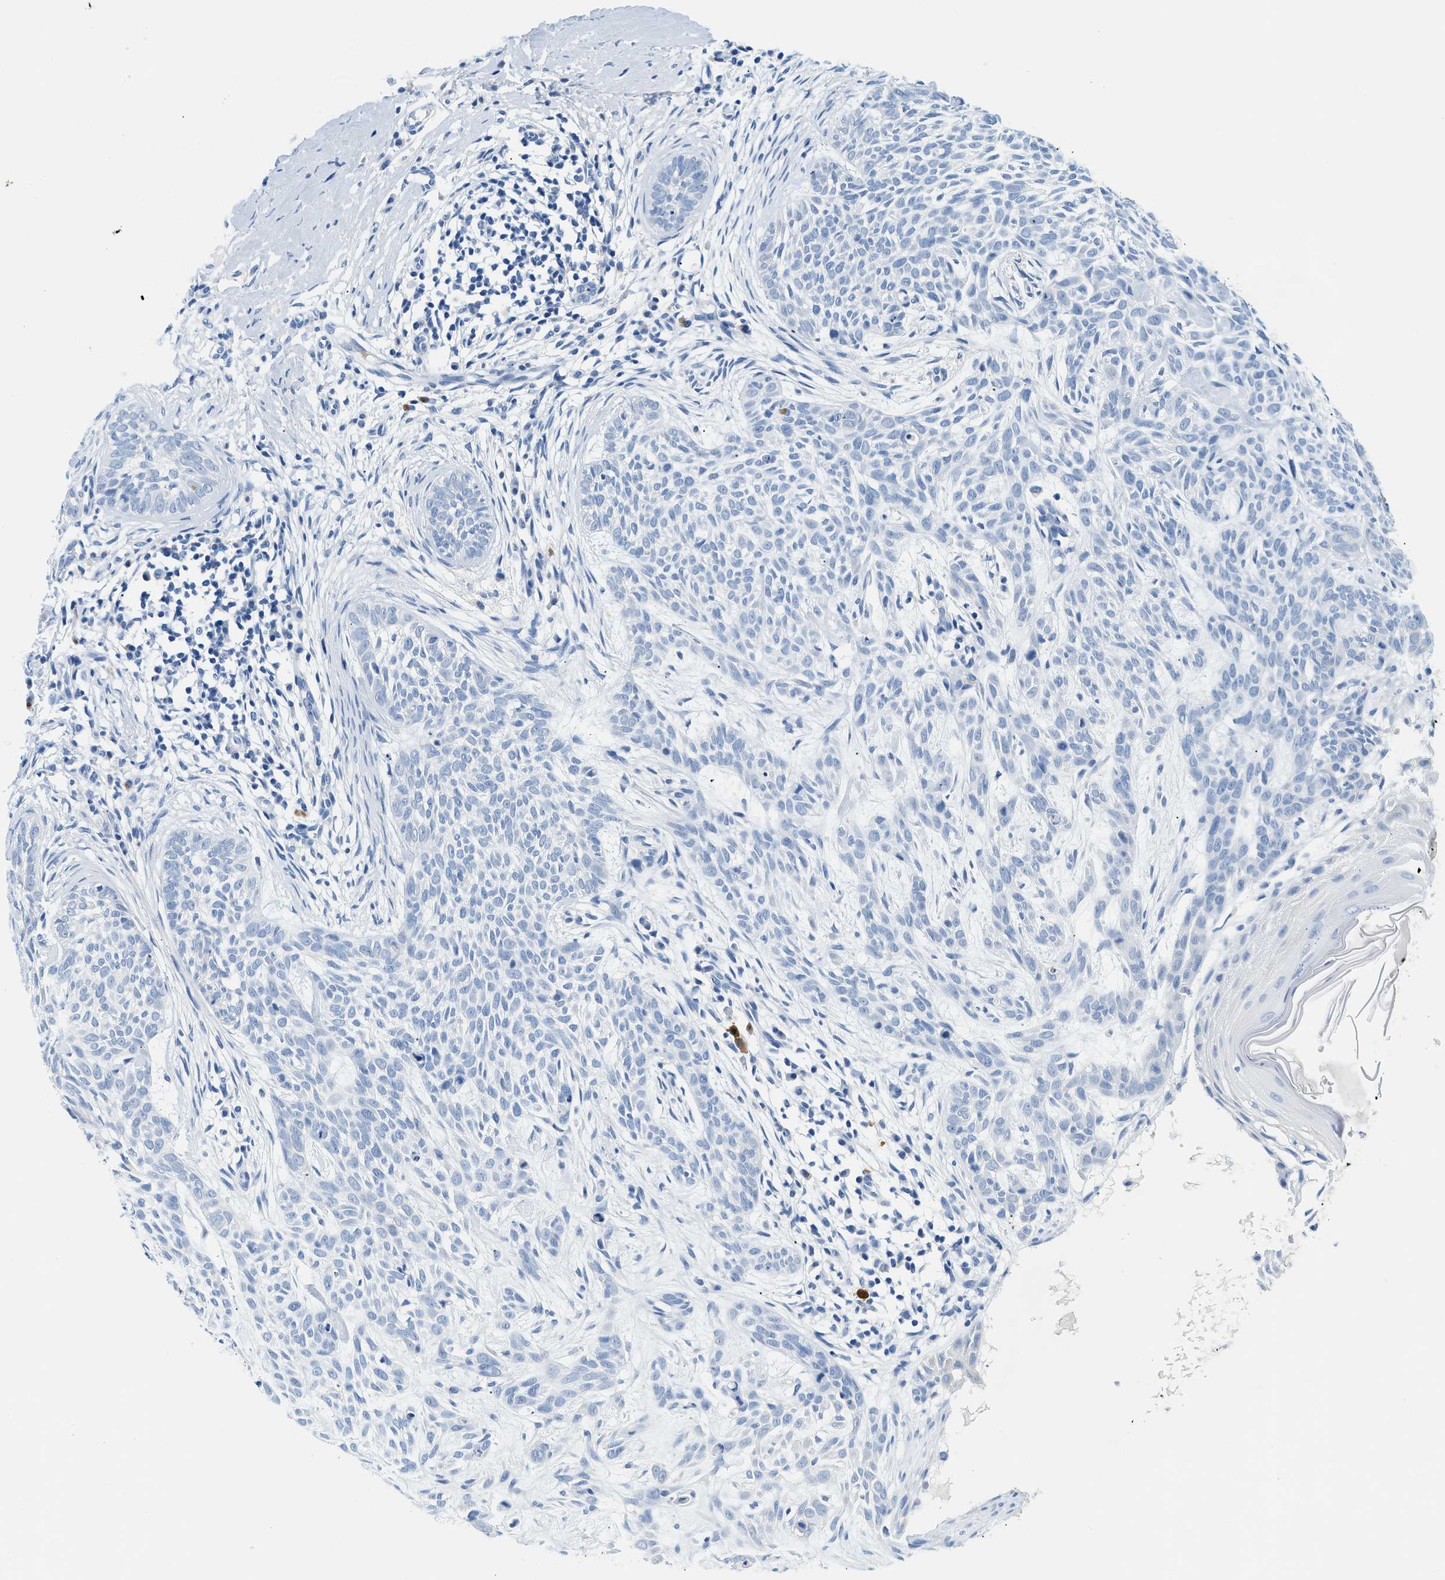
{"staining": {"intensity": "negative", "quantity": "none", "location": "none"}, "tissue": "skin cancer", "cell_type": "Tumor cells", "image_type": "cancer", "snomed": [{"axis": "morphology", "description": "Basal cell carcinoma"}, {"axis": "topography", "description": "Skin"}], "caption": "High power microscopy image of an immunohistochemistry photomicrograph of skin cancer, revealing no significant expression in tumor cells.", "gene": "STXBP2", "patient": {"sex": "female", "age": 59}}